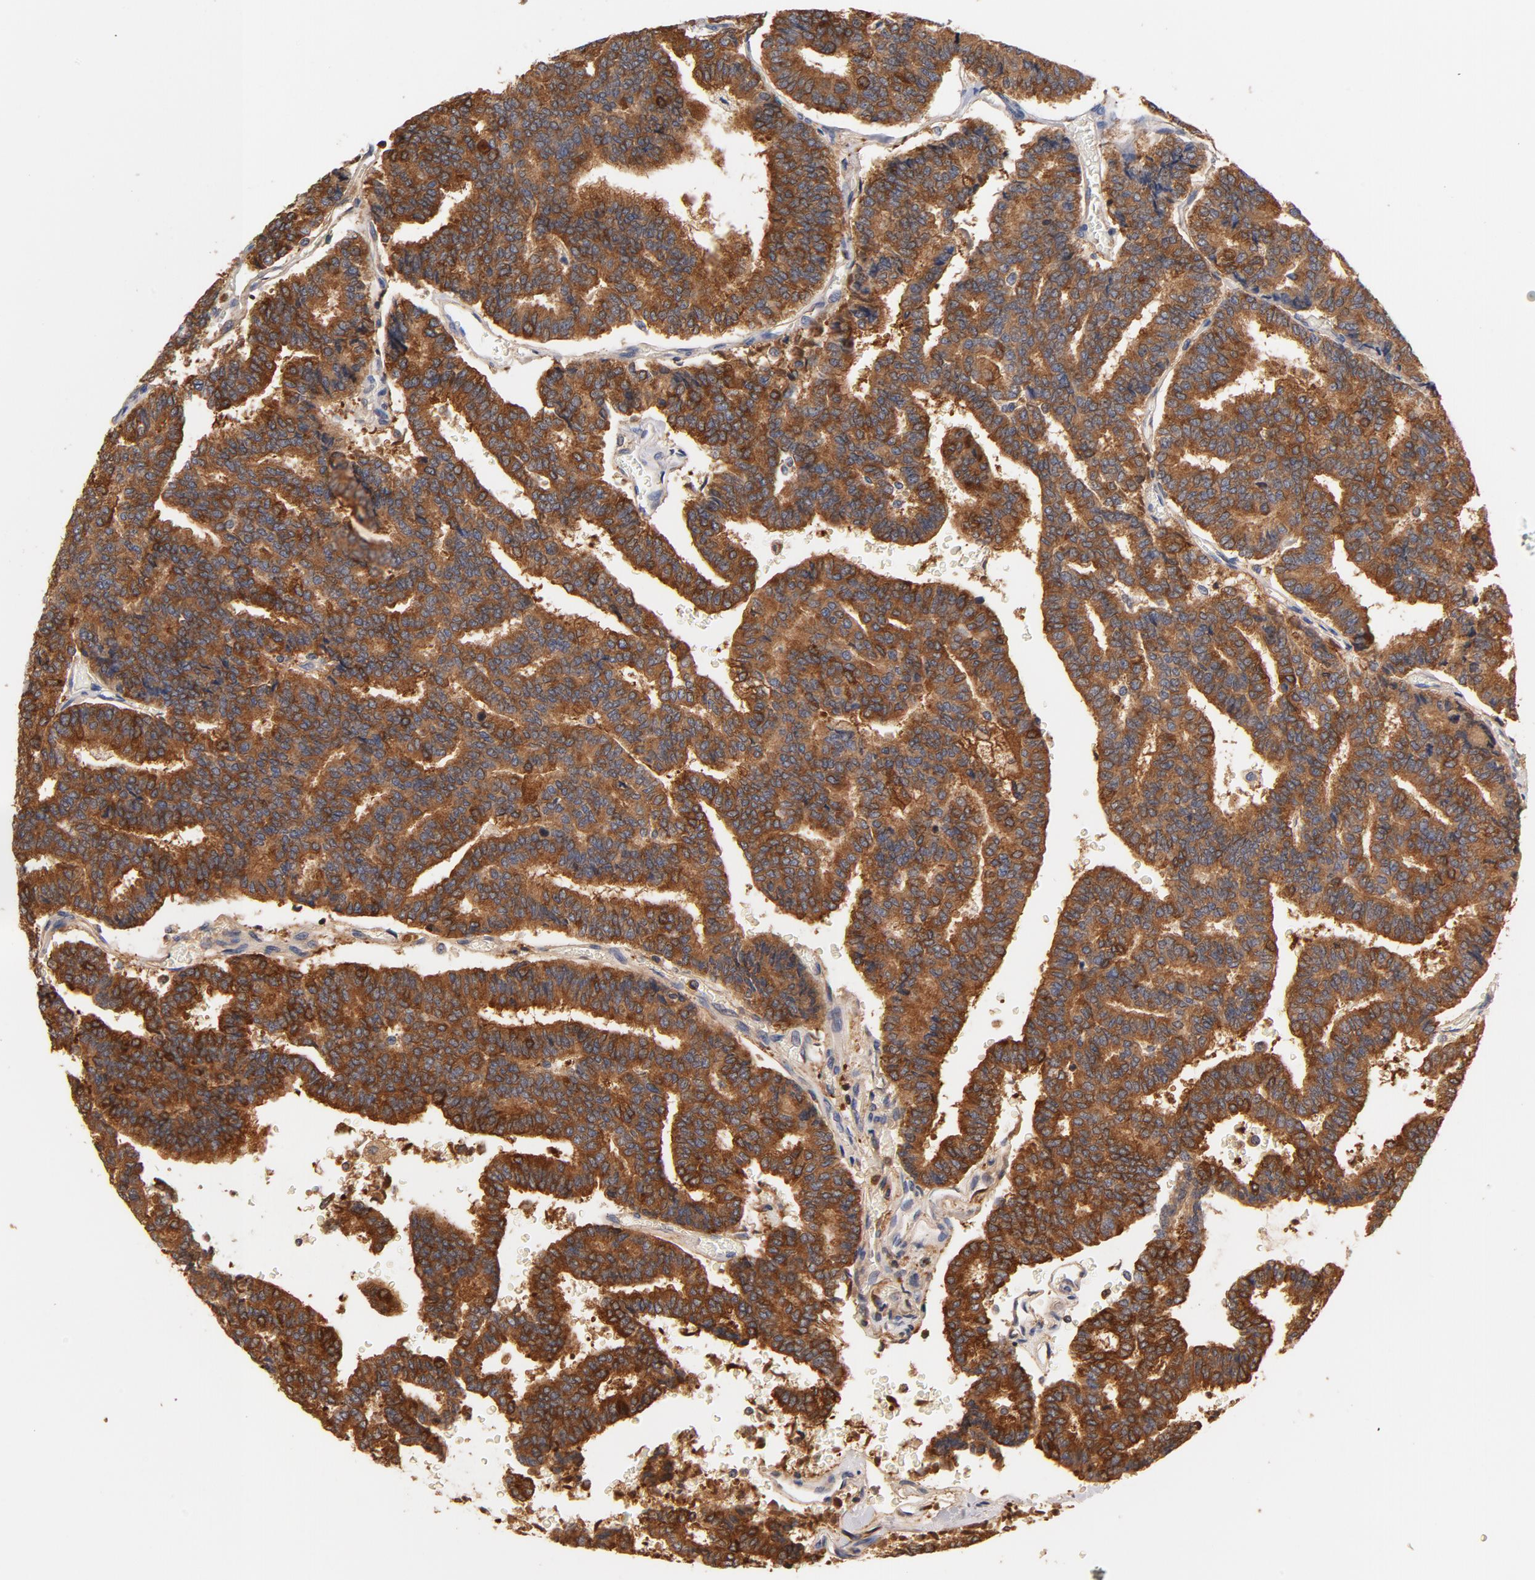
{"staining": {"intensity": "strong", "quantity": ">75%", "location": "cytoplasmic/membranous"}, "tissue": "thyroid cancer", "cell_type": "Tumor cells", "image_type": "cancer", "snomed": [{"axis": "morphology", "description": "Papillary adenocarcinoma, NOS"}, {"axis": "topography", "description": "Thyroid gland"}], "caption": "Protein analysis of thyroid cancer tissue displays strong cytoplasmic/membranous staining in about >75% of tumor cells. The staining is performed using DAB (3,3'-diaminobenzidine) brown chromogen to label protein expression. The nuclei are counter-stained blue using hematoxylin.", "gene": "EZR", "patient": {"sex": "female", "age": 35}}